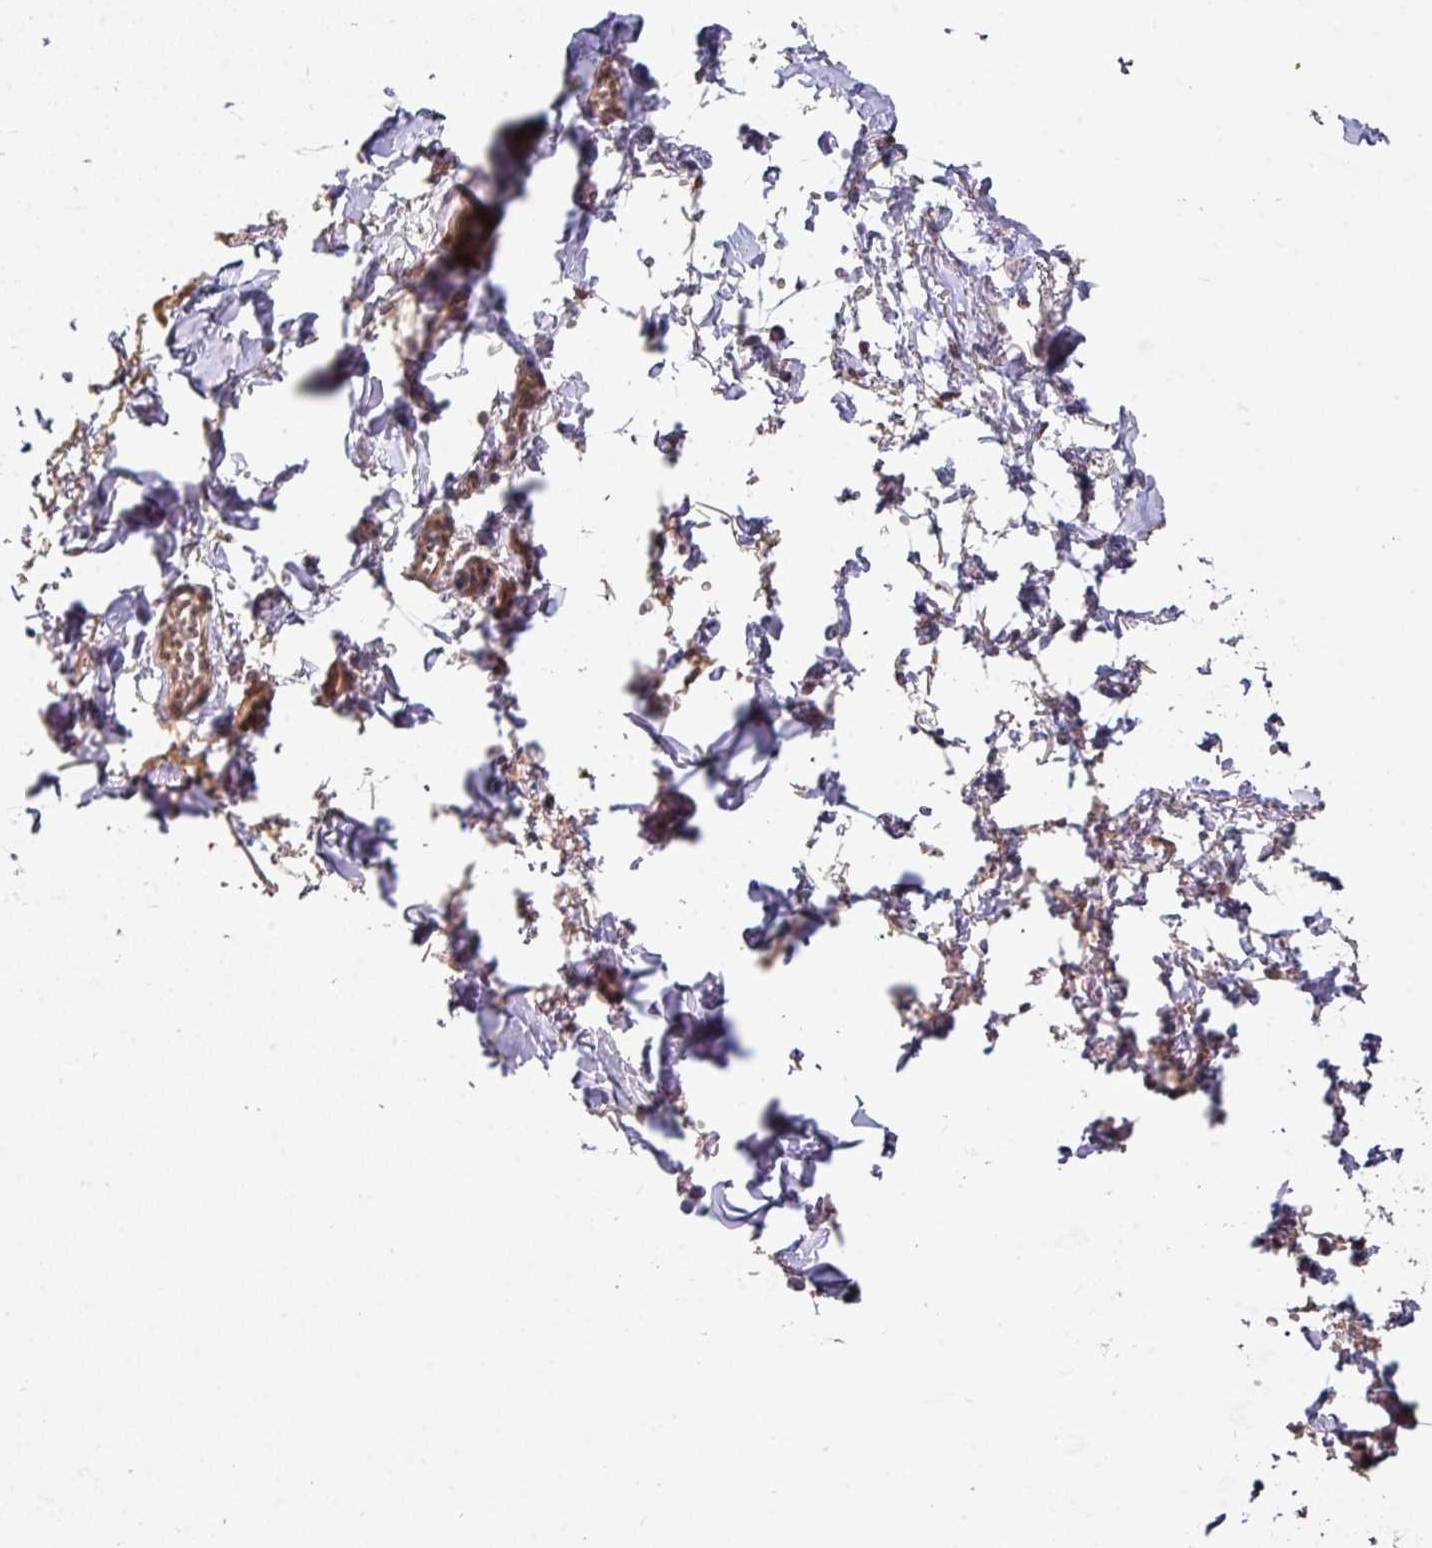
{"staining": {"intensity": "negative", "quantity": "none", "location": "none"}, "tissue": "adipose tissue", "cell_type": "Adipocytes", "image_type": "normal", "snomed": [{"axis": "morphology", "description": "Normal tissue, NOS"}, {"axis": "topography", "description": "Vulva"}, {"axis": "topography", "description": "Vagina"}, {"axis": "topography", "description": "Peripheral nerve tissue"}], "caption": "An IHC histopathology image of unremarkable adipose tissue is shown. There is no staining in adipocytes of adipose tissue. Nuclei are stained in blue.", "gene": "ACVR2B", "patient": {"sex": "female", "age": 66}}